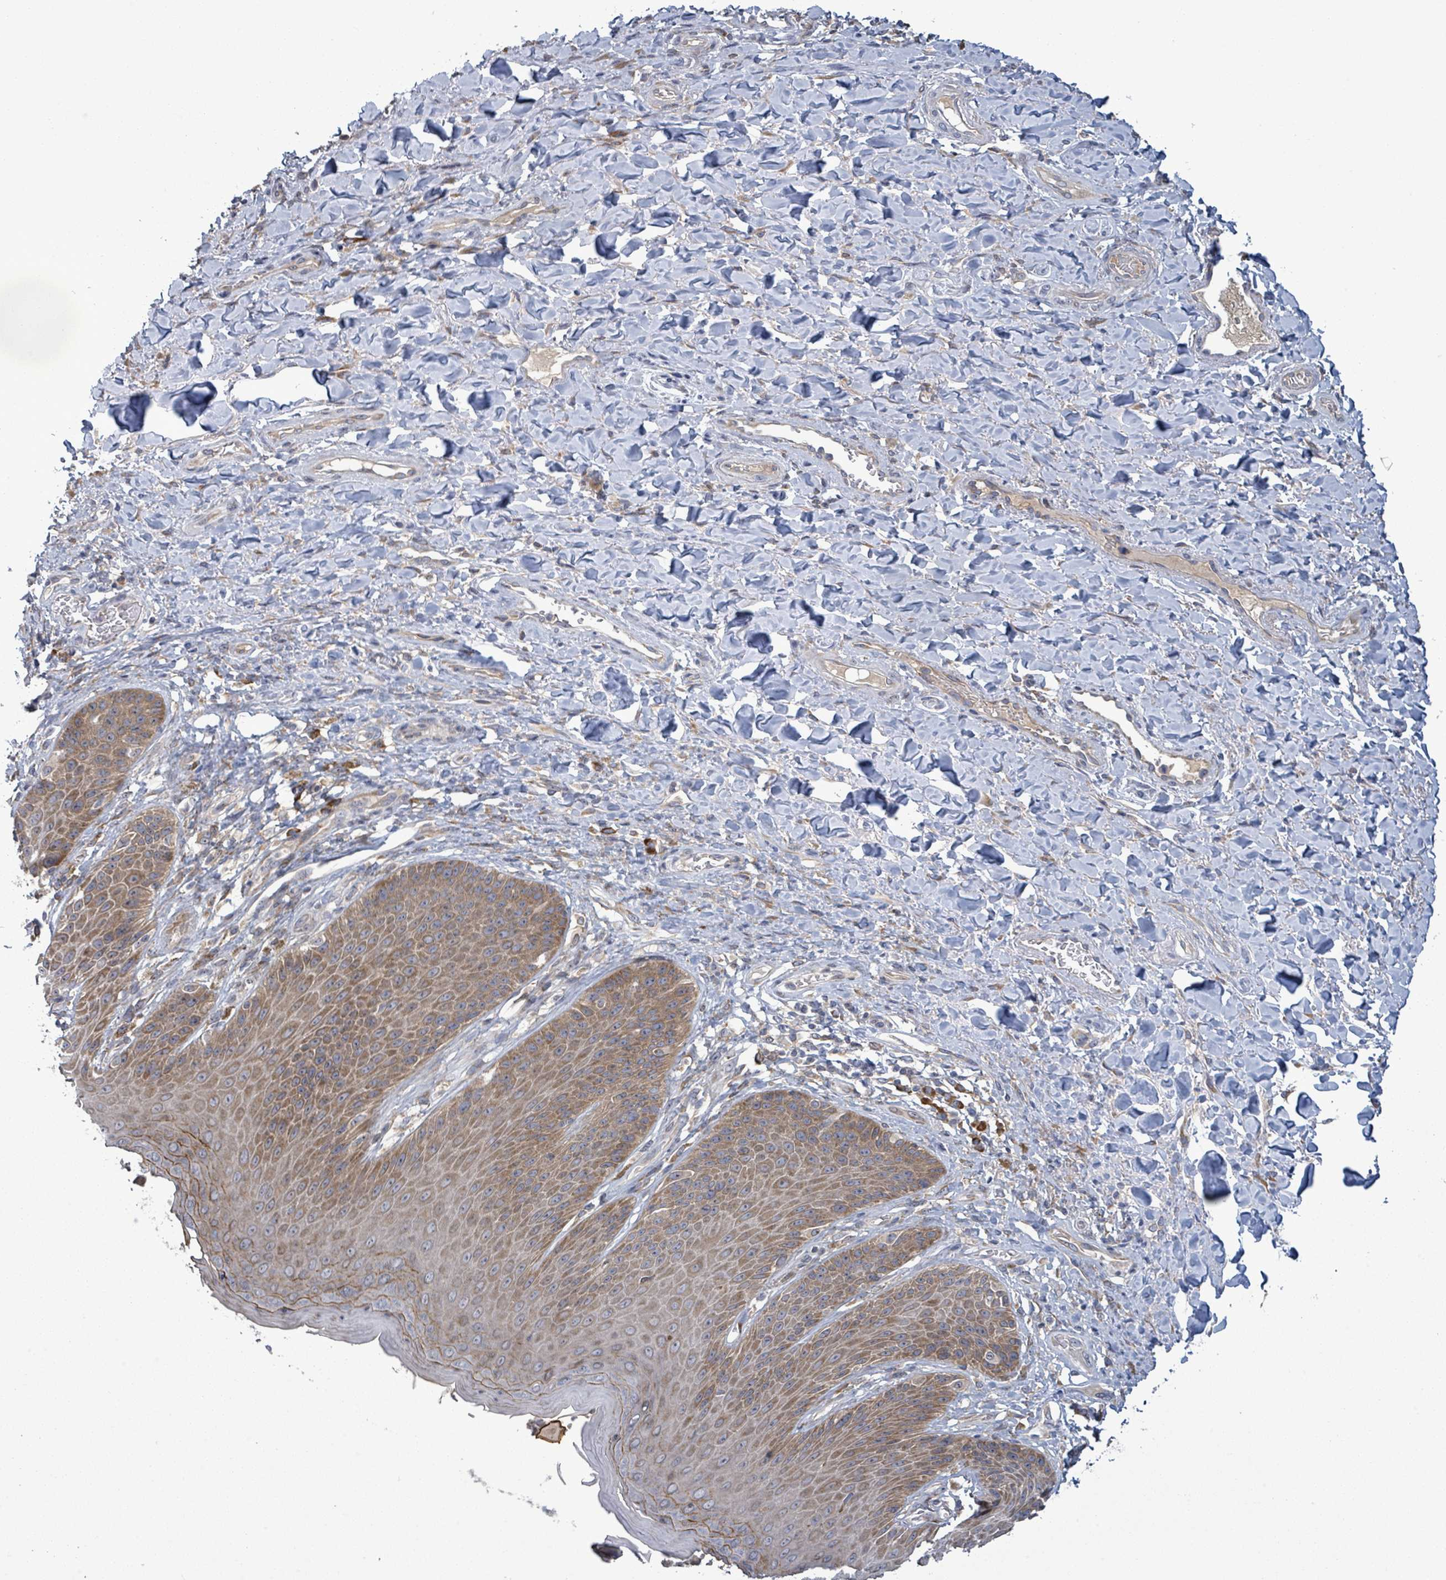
{"staining": {"intensity": "moderate", "quantity": "25%-75%", "location": "cytoplasmic/membranous"}, "tissue": "skin", "cell_type": "Epidermal cells", "image_type": "normal", "snomed": [{"axis": "morphology", "description": "Normal tissue, NOS"}, {"axis": "topography", "description": "Anal"}], "caption": "A histopathology image showing moderate cytoplasmic/membranous positivity in about 25%-75% of epidermal cells in unremarkable skin, as visualized by brown immunohistochemical staining.", "gene": "ATP13A1", "patient": {"sex": "female", "age": 89}}